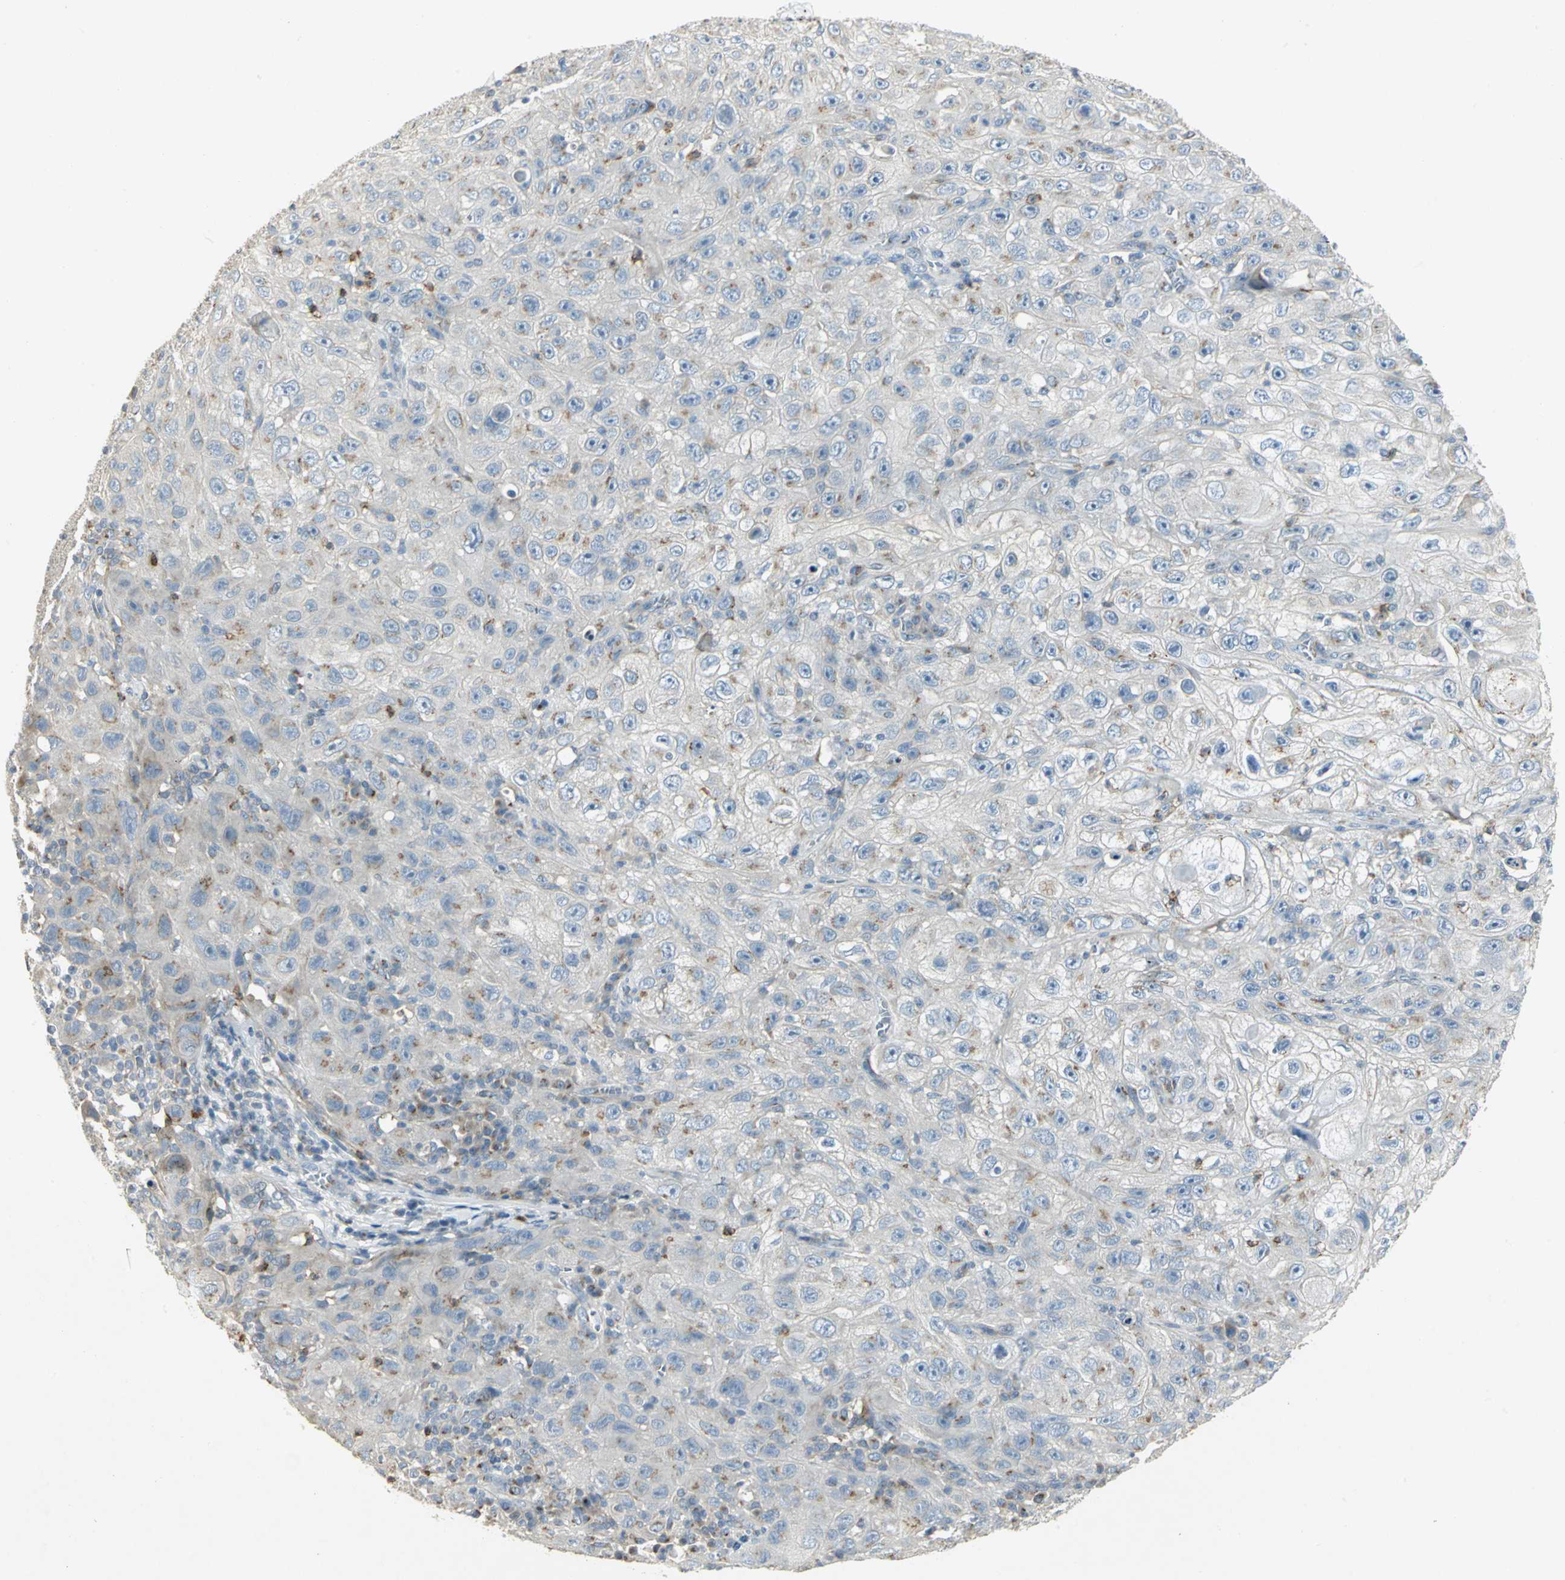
{"staining": {"intensity": "moderate", "quantity": "<25%", "location": "cytoplasmic/membranous"}, "tissue": "skin cancer", "cell_type": "Tumor cells", "image_type": "cancer", "snomed": [{"axis": "morphology", "description": "Squamous cell carcinoma, NOS"}, {"axis": "topography", "description": "Skin"}], "caption": "Immunohistochemical staining of skin squamous cell carcinoma reveals low levels of moderate cytoplasmic/membranous staining in approximately <25% of tumor cells.", "gene": "TM9SF2", "patient": {"sex": "male", "age": 75}}